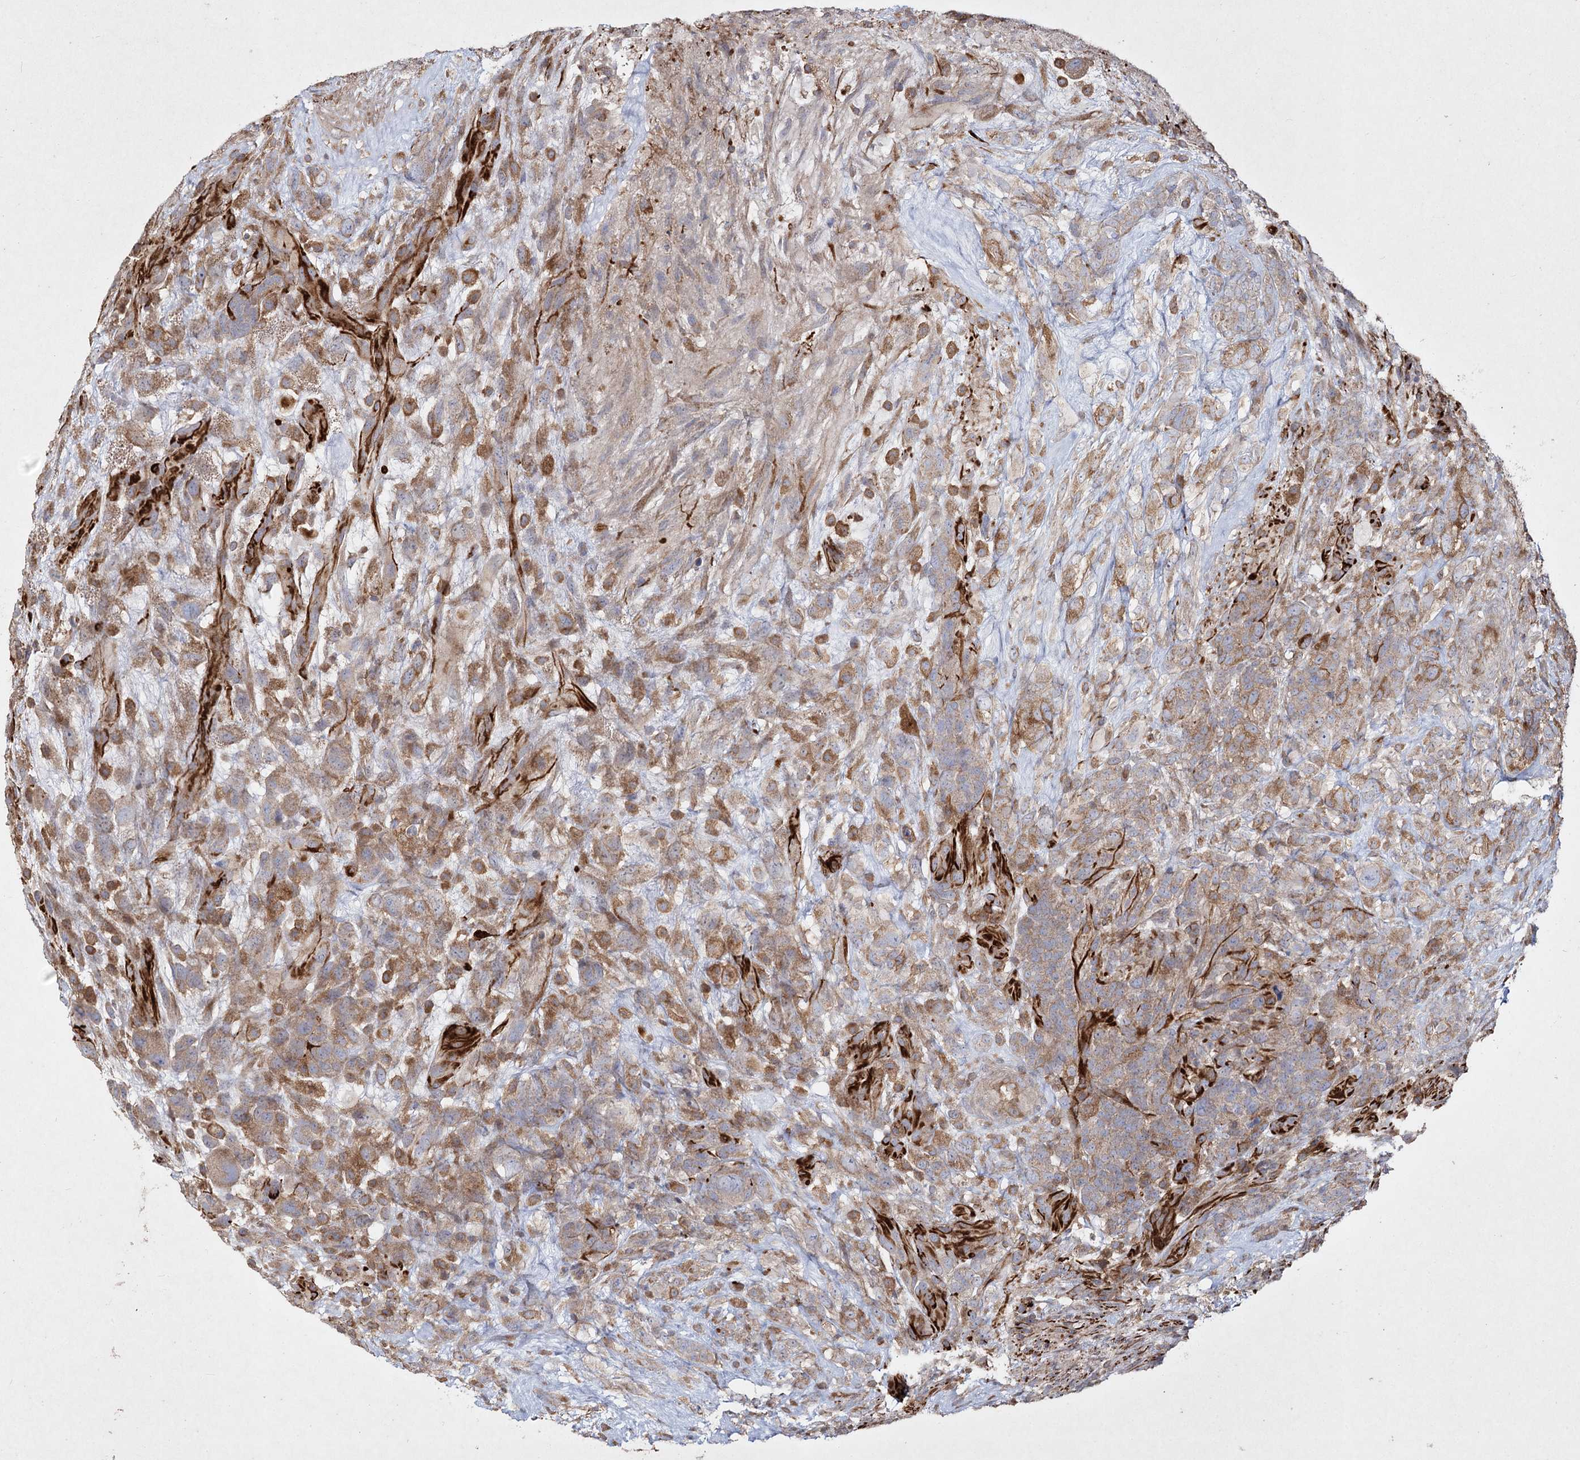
{"staining": {"intensity": "moderate", "quantity": ">75%", "location": "cytoplasmic/membranous"}, "tissue": "glioma", "cell_type": "Tumor cells", "image_type": "cancer", "snomed": [{"axis": "morphology", "description": "Glioma, malignant, High grade"}, {"axis": "topography", "description": "Brain"}], "caption": "This is a histology image of immunohistochemistry staining of glioma, which shows moderate expression in the cytoplasmic/membranous of tumor cells.", "gene": "SH3TC1", "patient": {"sex": "male", "age": 61}}